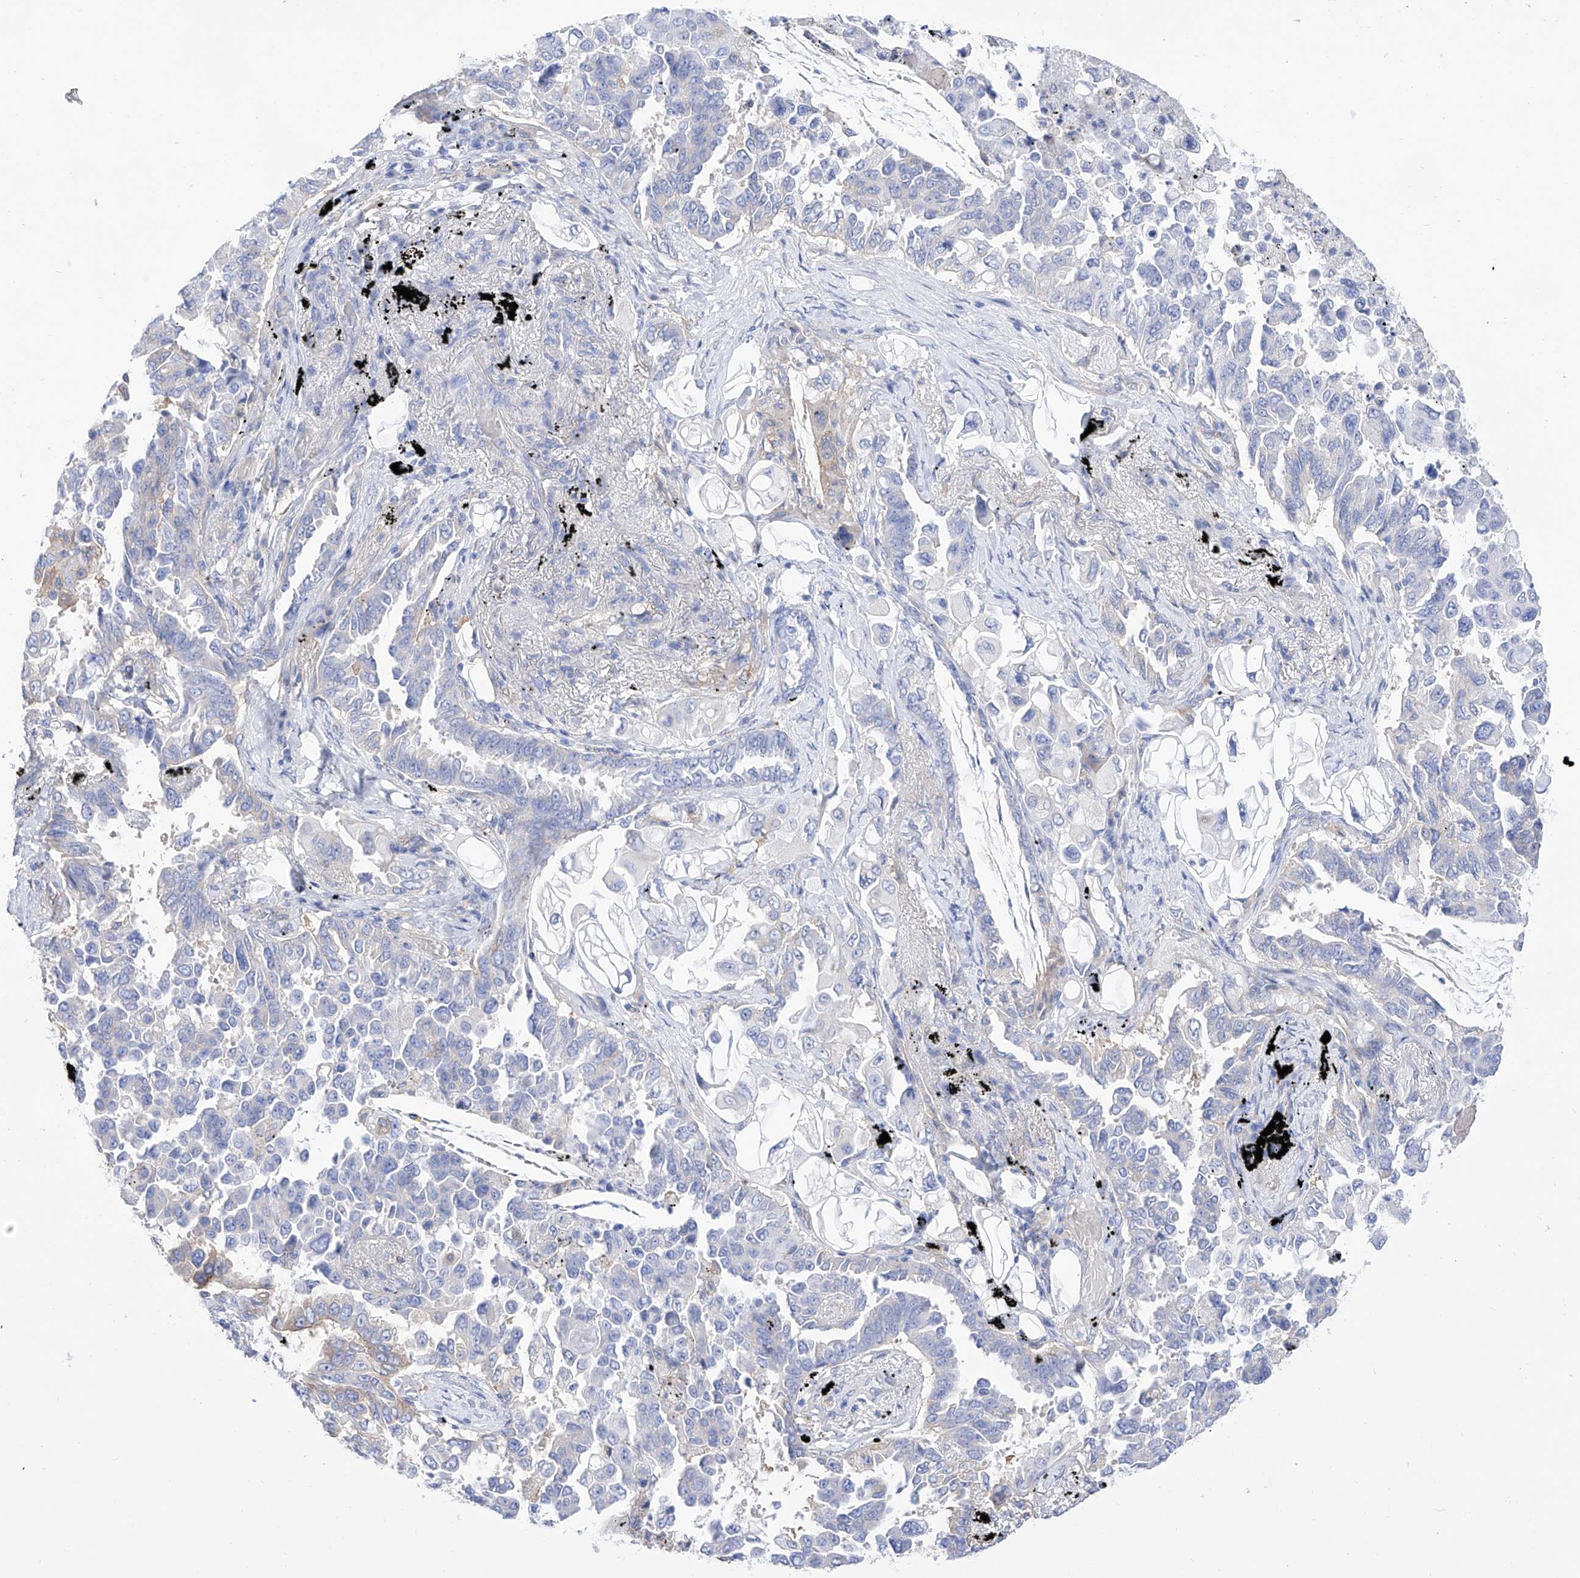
{"staining": {"intensity": "negative", "quantity": "none", "location": "none"}, "tissue": "lung cancer", "cell_type": "Tumor cells", "image_type": "cancer", "snomed": [{"axis": "morphology", "description": "Adenocarcinoma, NOS"}, {"axis": "topography", "description": "Lung"}], "caption": "Protein analysis of lung cancer displays no significant positivity in tumor cells.", "gene": "ZNF653", "patient": {"sex": "female", "age": 67}}